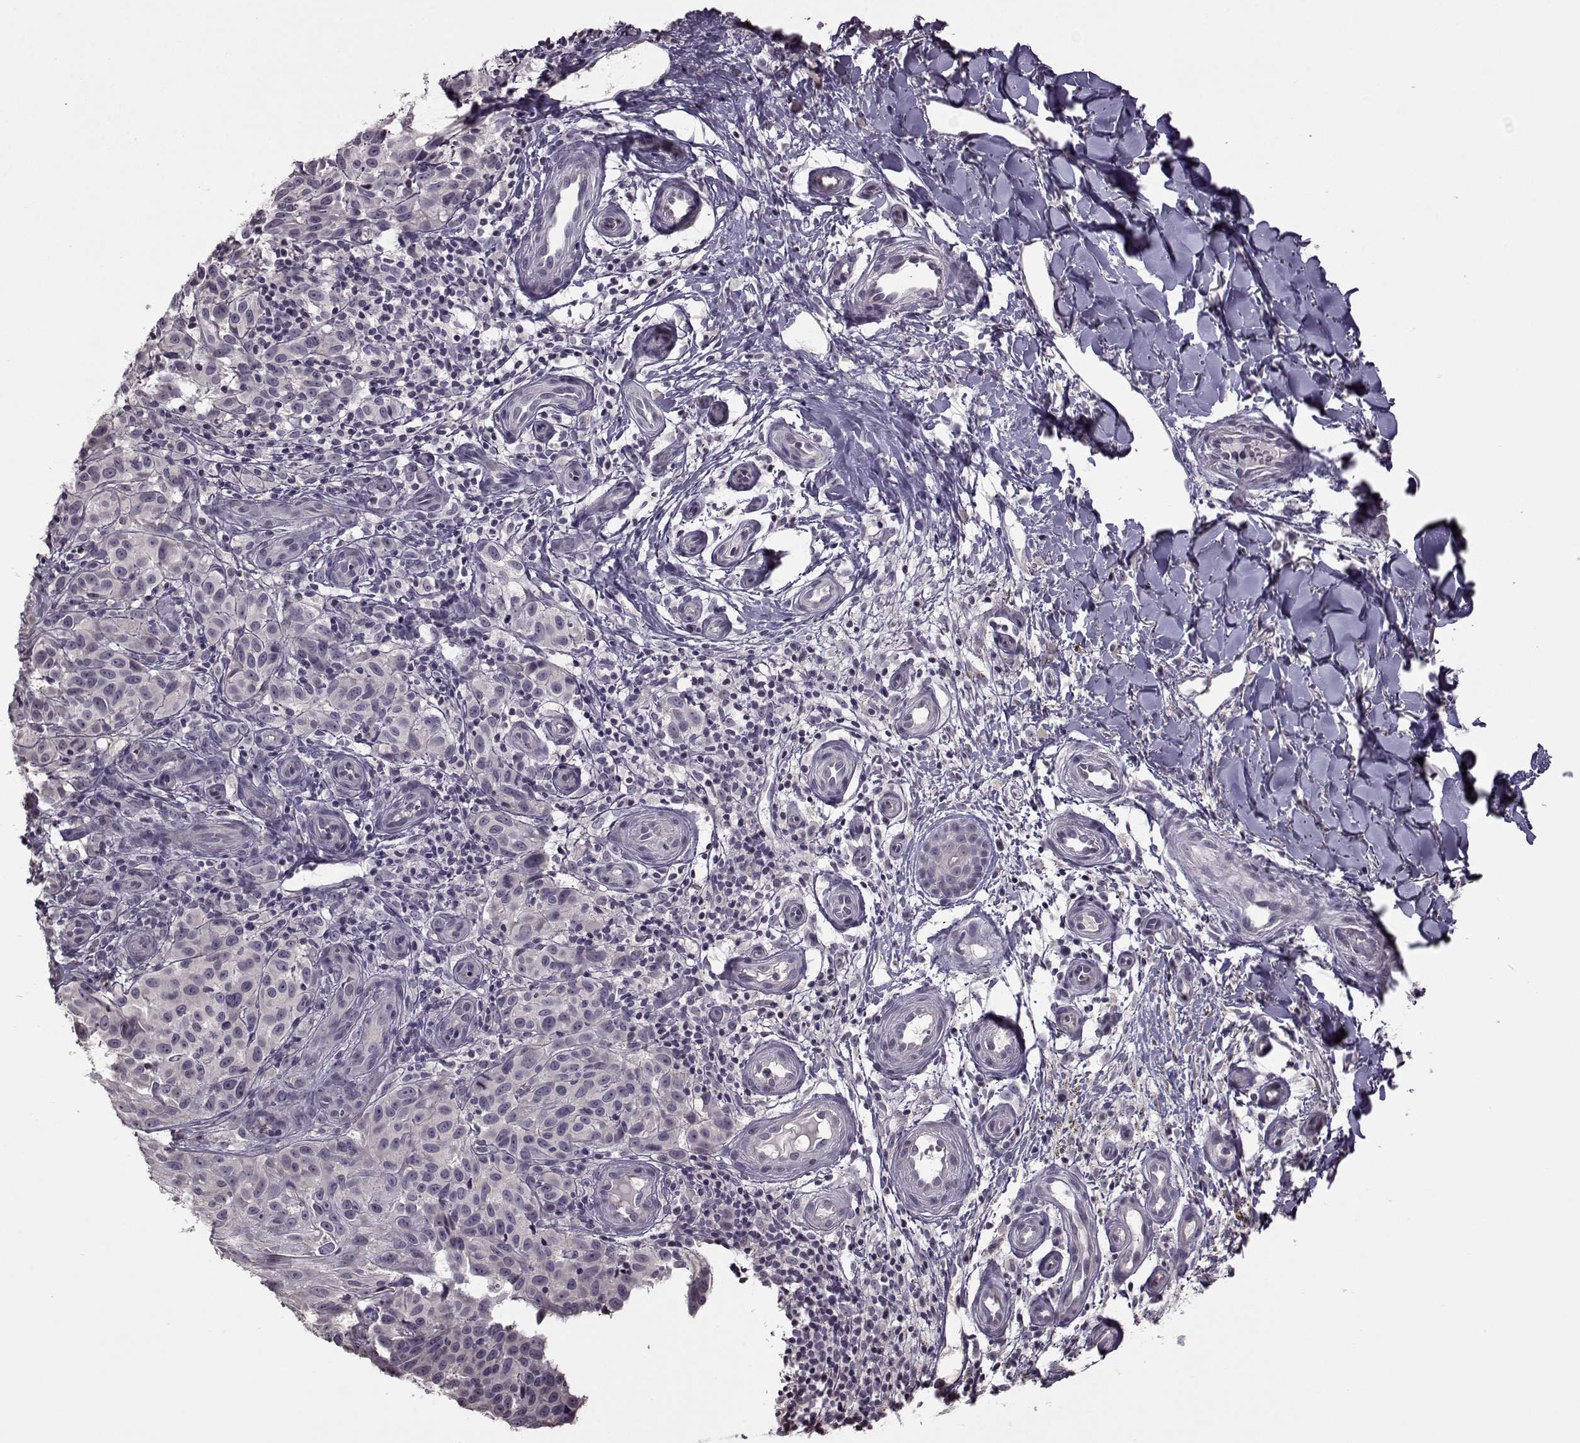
{"staining": {"intensity": "negative", "quantity": "none", "location": "none"}, "tissue": "melanoma", "cell_type": "Tumor cells", "image_type": "cancer", "snomed": [{"axis": "morphology", "description": "Malignant melanoma, NOS"}, {"axis": "topography", "description": "Skin"}], "caption": "A high-resolution histopathology image shows IHC staining of malignant melanoma, which shows no significant positivity in tumor cells. Nuclei are stained in blue.", "gene": "FSHB", "patient": {"sex": "female", "age": 53}}